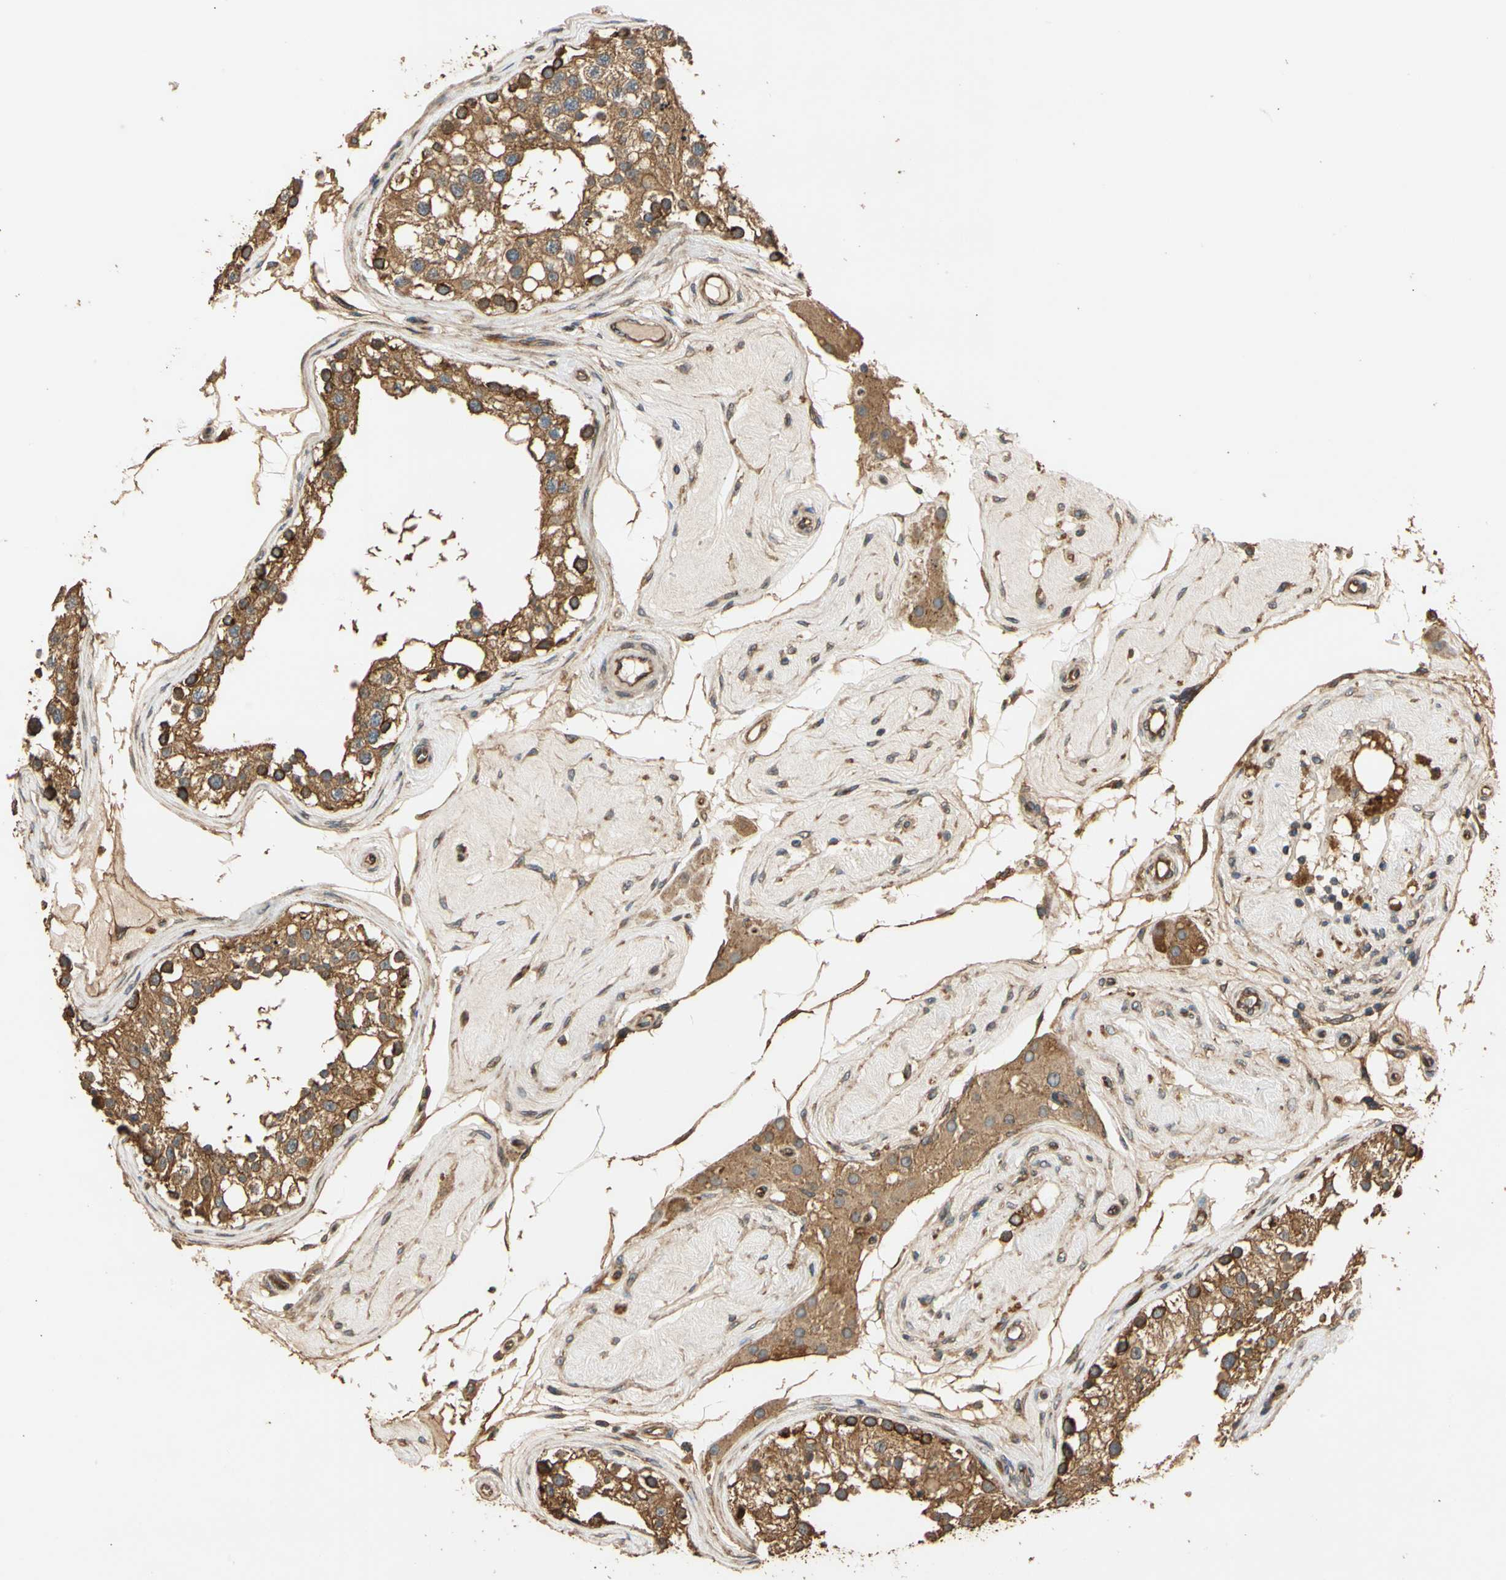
{"staining": {"intensity": "strong", "quantity": ">75%", "location": "cytoplasmic/membranous"}, "tissue": "testis", "cell_type": "Cells in seminiferous ducts", "image_type": "normal", "snomed": [{"axis": "morphology", "description": "Normal tissue, NOS"}, {"axis": "topography", "description": "Testis"}], "caption": "The image shows immunohistochemical staining of unremarkable testis. There is strong cytoplasmic/membranous positivity is identified in approximately >75% of cells in seminiferous ducts.", "gene": "MGRN1", "patient": {"sex": "male", "age": 68}}